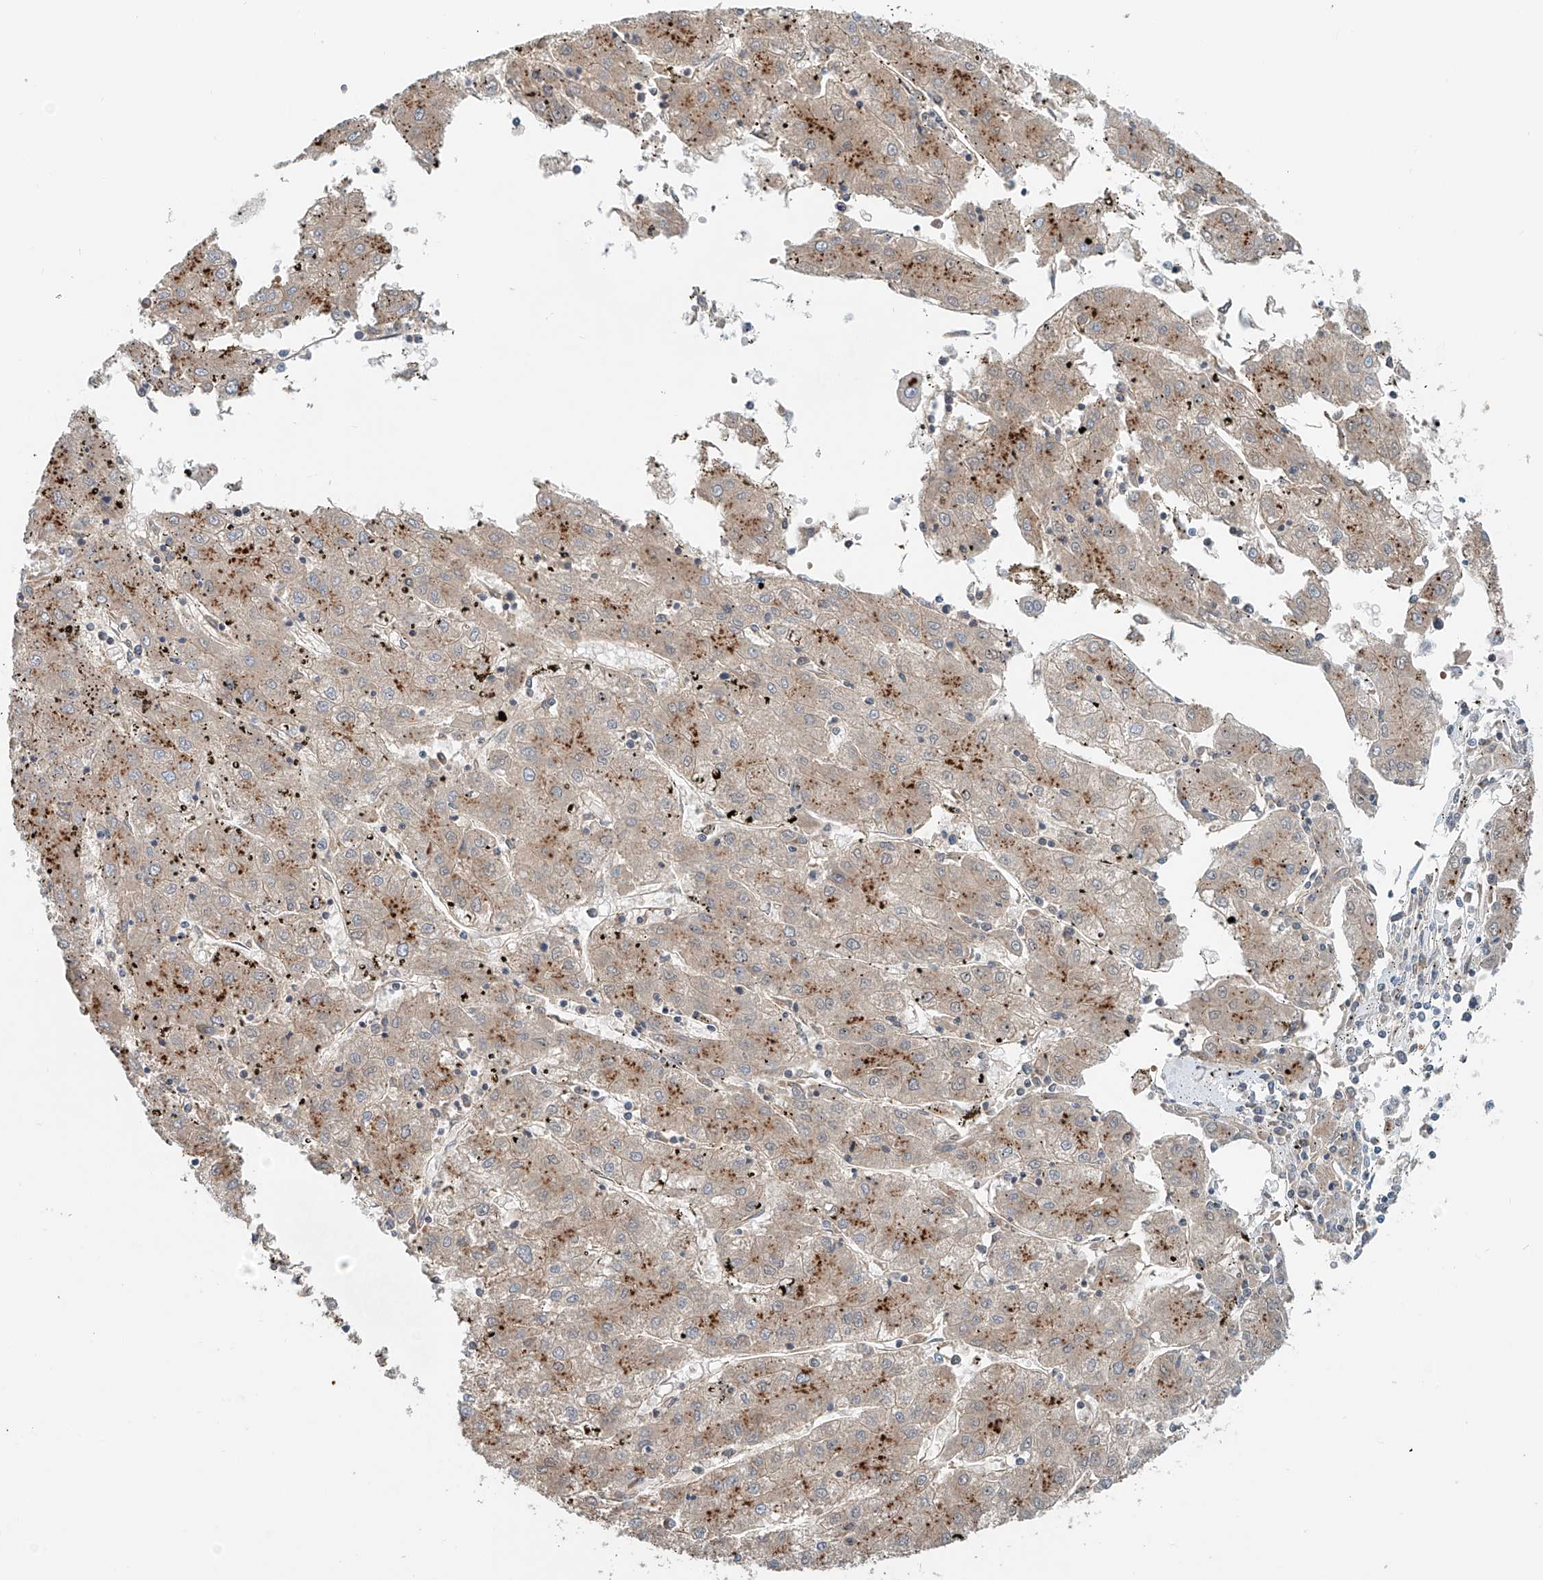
{"staining": {"intensity": "strong", "quantity": "25%-75%", "location": "cytoplasmic/membranous"}, "tissue": "liver cancer", "cell_type": "Tumor cells", "image_type": "cancer", "snomed": [{"axis": "morphology", "description": "Carcinoma, Hepatocellular, NOS"}, {"axis": "topography", "description": "Liver"}], "caption": "Liver cancer stained for a protein (brown) displays strong cytoplasmic/membranous positive expression in about 25%-75% of tumor cells.", "gene": "TRIM47", "patient": {"sex": "male", "age": 72}}